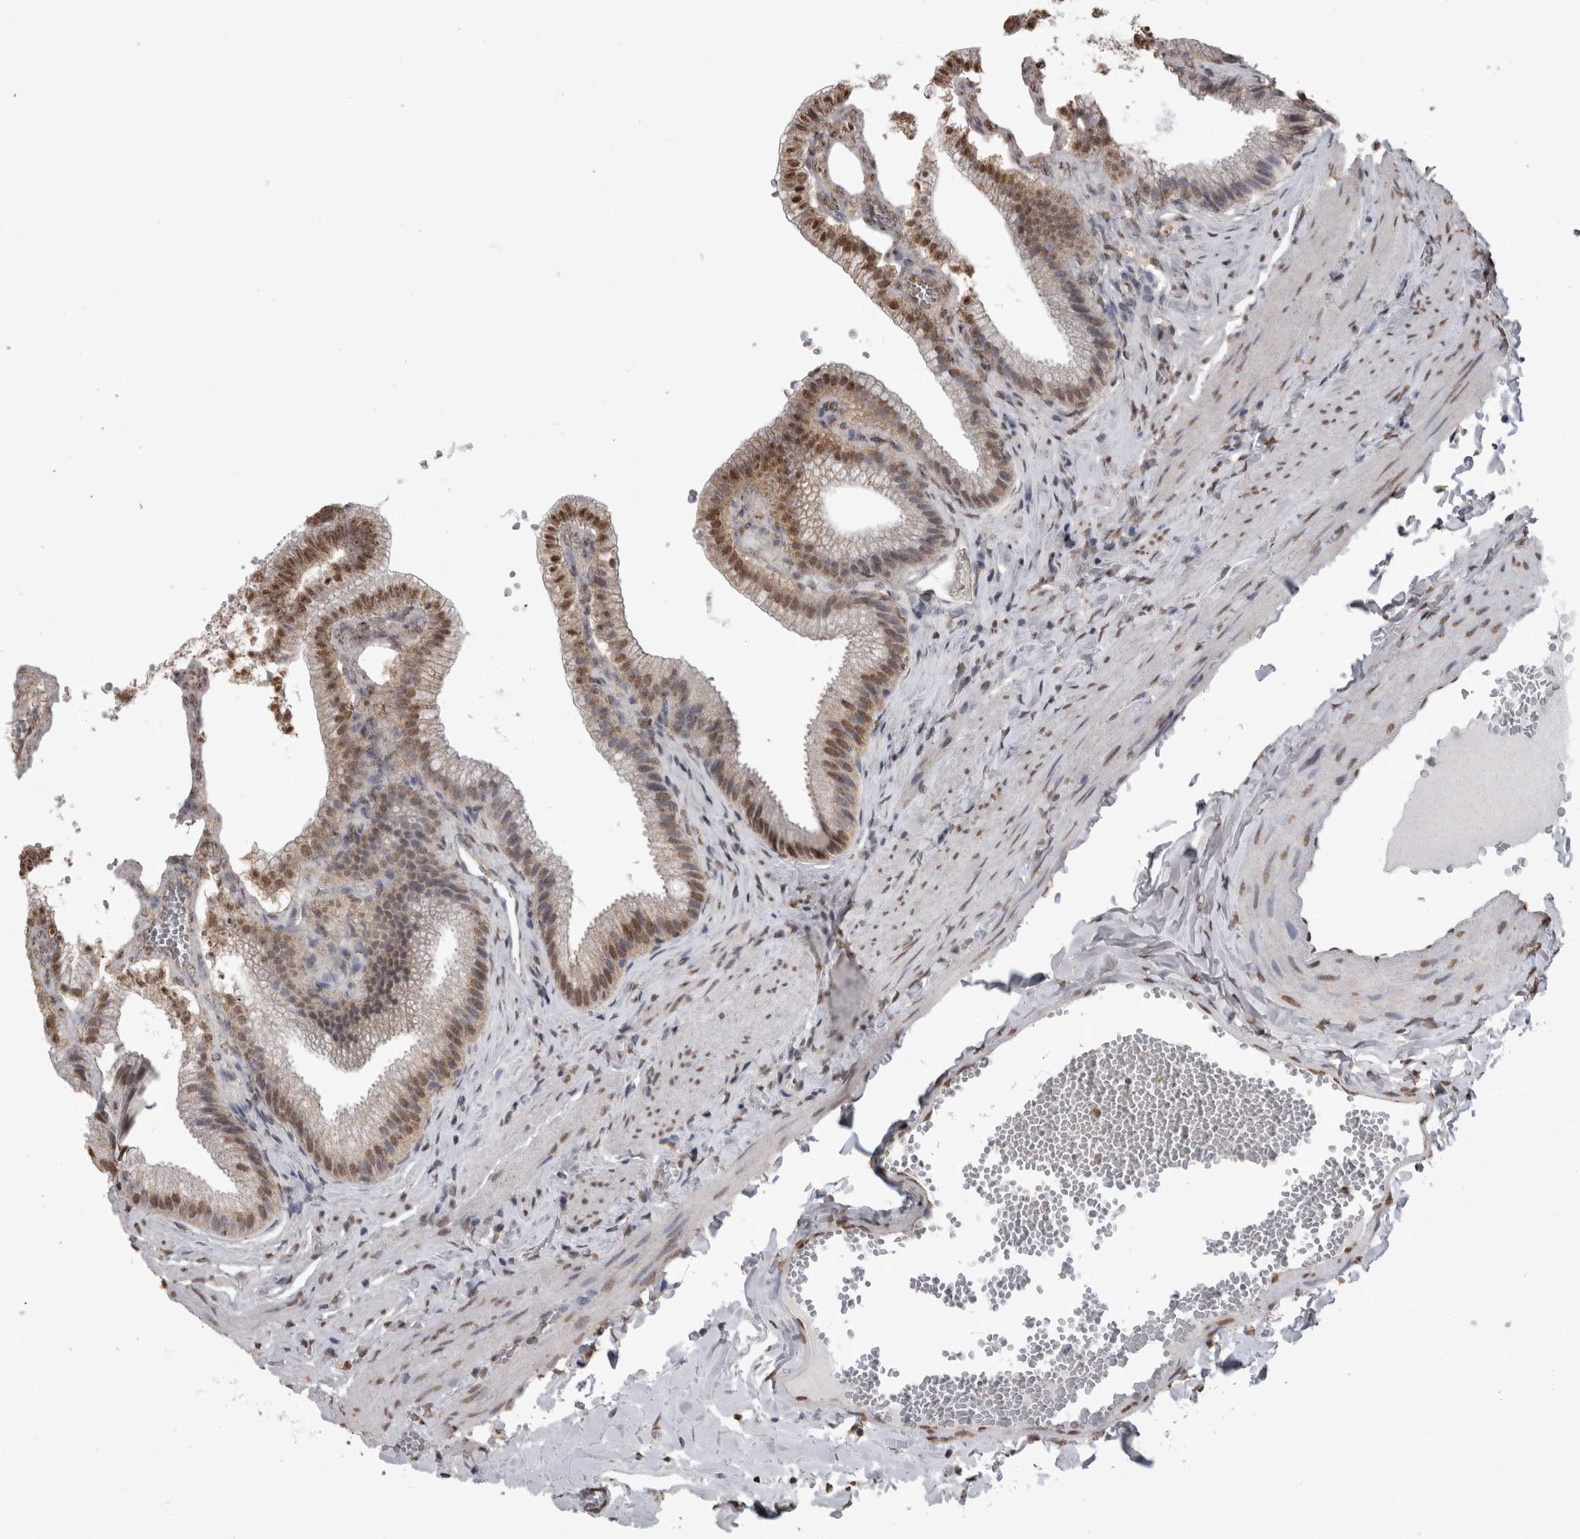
{"staining": {"intensity": "strong", "quantity": "25%-75%", "location": "cytoplasmic/membranous,nuclear"}, "tissue": "gallbladder", "cell_type": "Glandular cells", "image_type": "normal", "snomed": [{"axis": "morphology", "description": "Normal tissue, NOS"}, {"axis": "topography", "description": "Gallbladder"}], "caption": "High-magnification brightfield microscopy of unremarkable gallbladder stained with DAB (brown) and counterstained with hematoxylin (blue). glandular cells exhibit strong cytoplasmic/membranous,nuclear staining is appreciated in about25%-75% of cells. (Stains: DAB (3,3'-diaminobenzidine) in brown, nuclei in blue, Microscopy: brightfield microscopy at high magnification).", "gene": "SMAD7", "patient": {"sex": "male", "age": 38}}